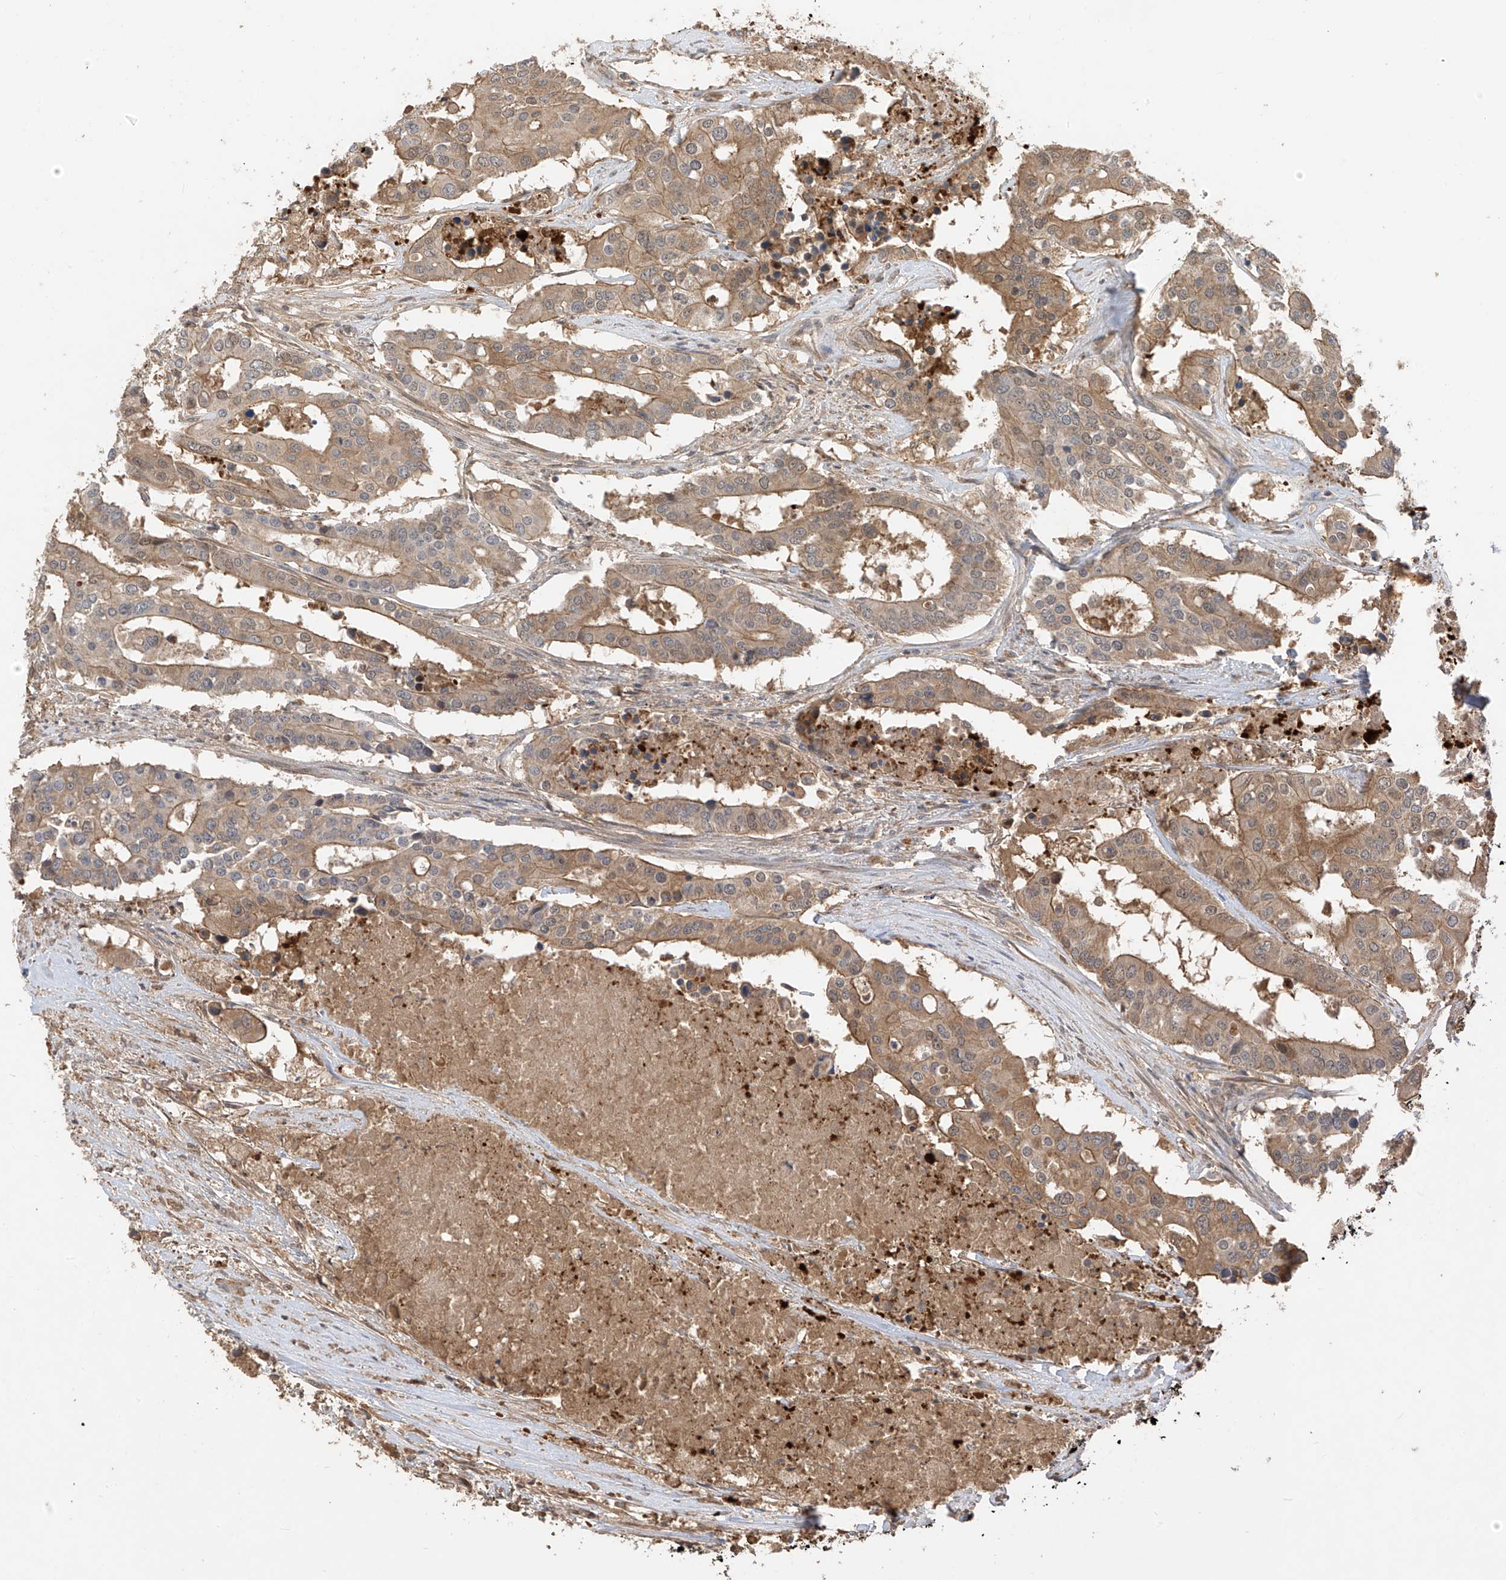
{"staining": {"intensity": "moderate", "quantity": ">75%", "location": "cytoplasmic/membranous"}, "tissue": "colorectal cancer", "cell_type": "Tumor cells", "image_type": "cancer", "snomed": [{"axis": "morphology", "description": "Adenocarcinoma, NOS"}, {"axis": "topography", "description": "Colon"}], "caption": "IHC photomicrograph of neoplastic tissue: adenocarcinoma (colorectal) stained using IHC shows medium levels of moderate protein expression localized specifically in the cytoplasmic/membranous of tumor cells, appearing as a cytoplasmic/membranous brown color.", "gene": "CACNA2D4", "patient": {"sex": "male", "age": 77}}